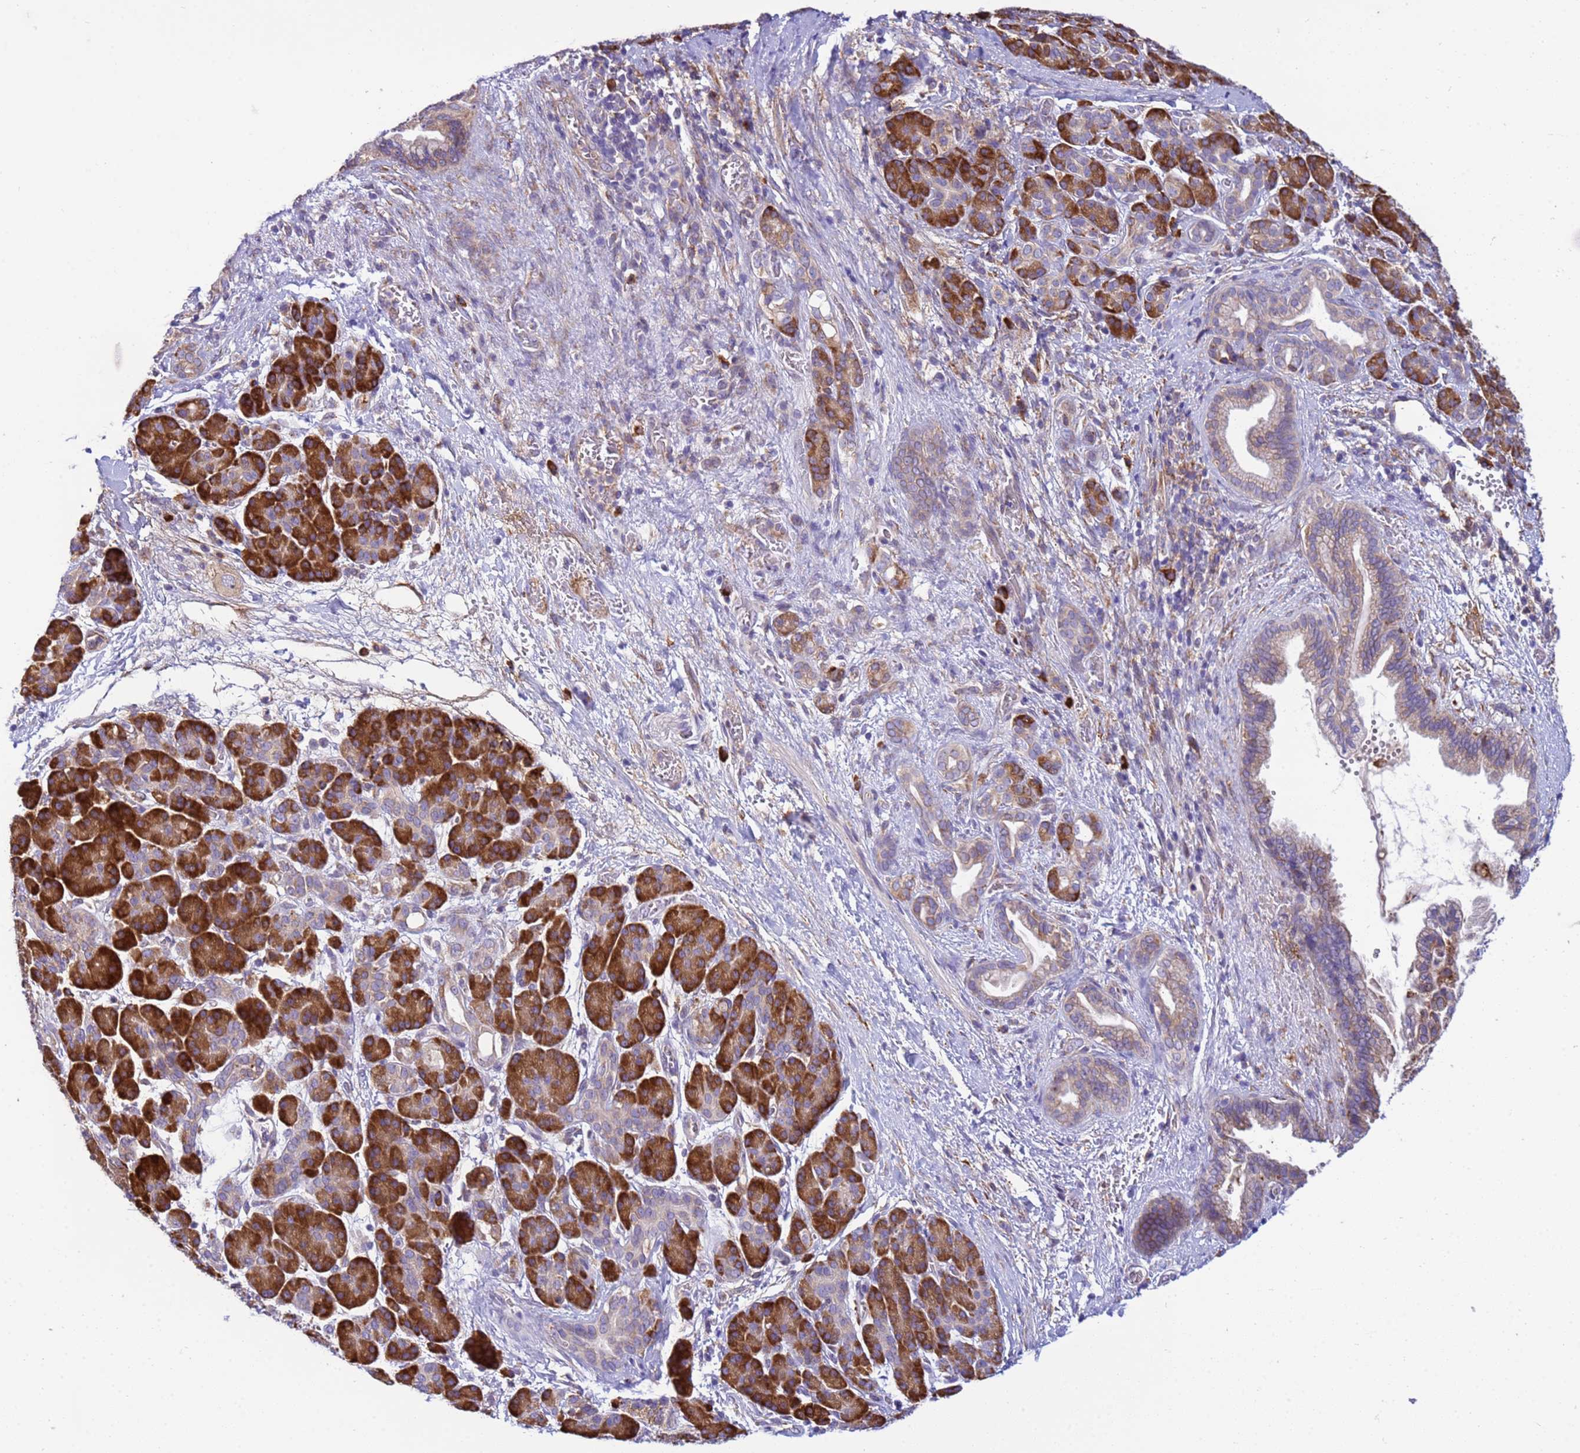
{"staining": {"intensity": "moderate", "quantity": "<25%", "location": "cytoplasmic/membranous"}, "tissue": "pancreatic cancer", "cell_type": "Tumor cells", "image_type": "cancer", "snomed": [{"axis": "morphology", "description": "Adenocarcinoma, NOS"}, {"axis": "topography", "description": "Pancreas"}], "caption": "A brown stain shows moderate cytoplasmic/membranous staining of a protein in pancreatic adenocarcinoma tumor cells.", "gene": "THAP5", "patient": {"sex": "male", "age": 59}}